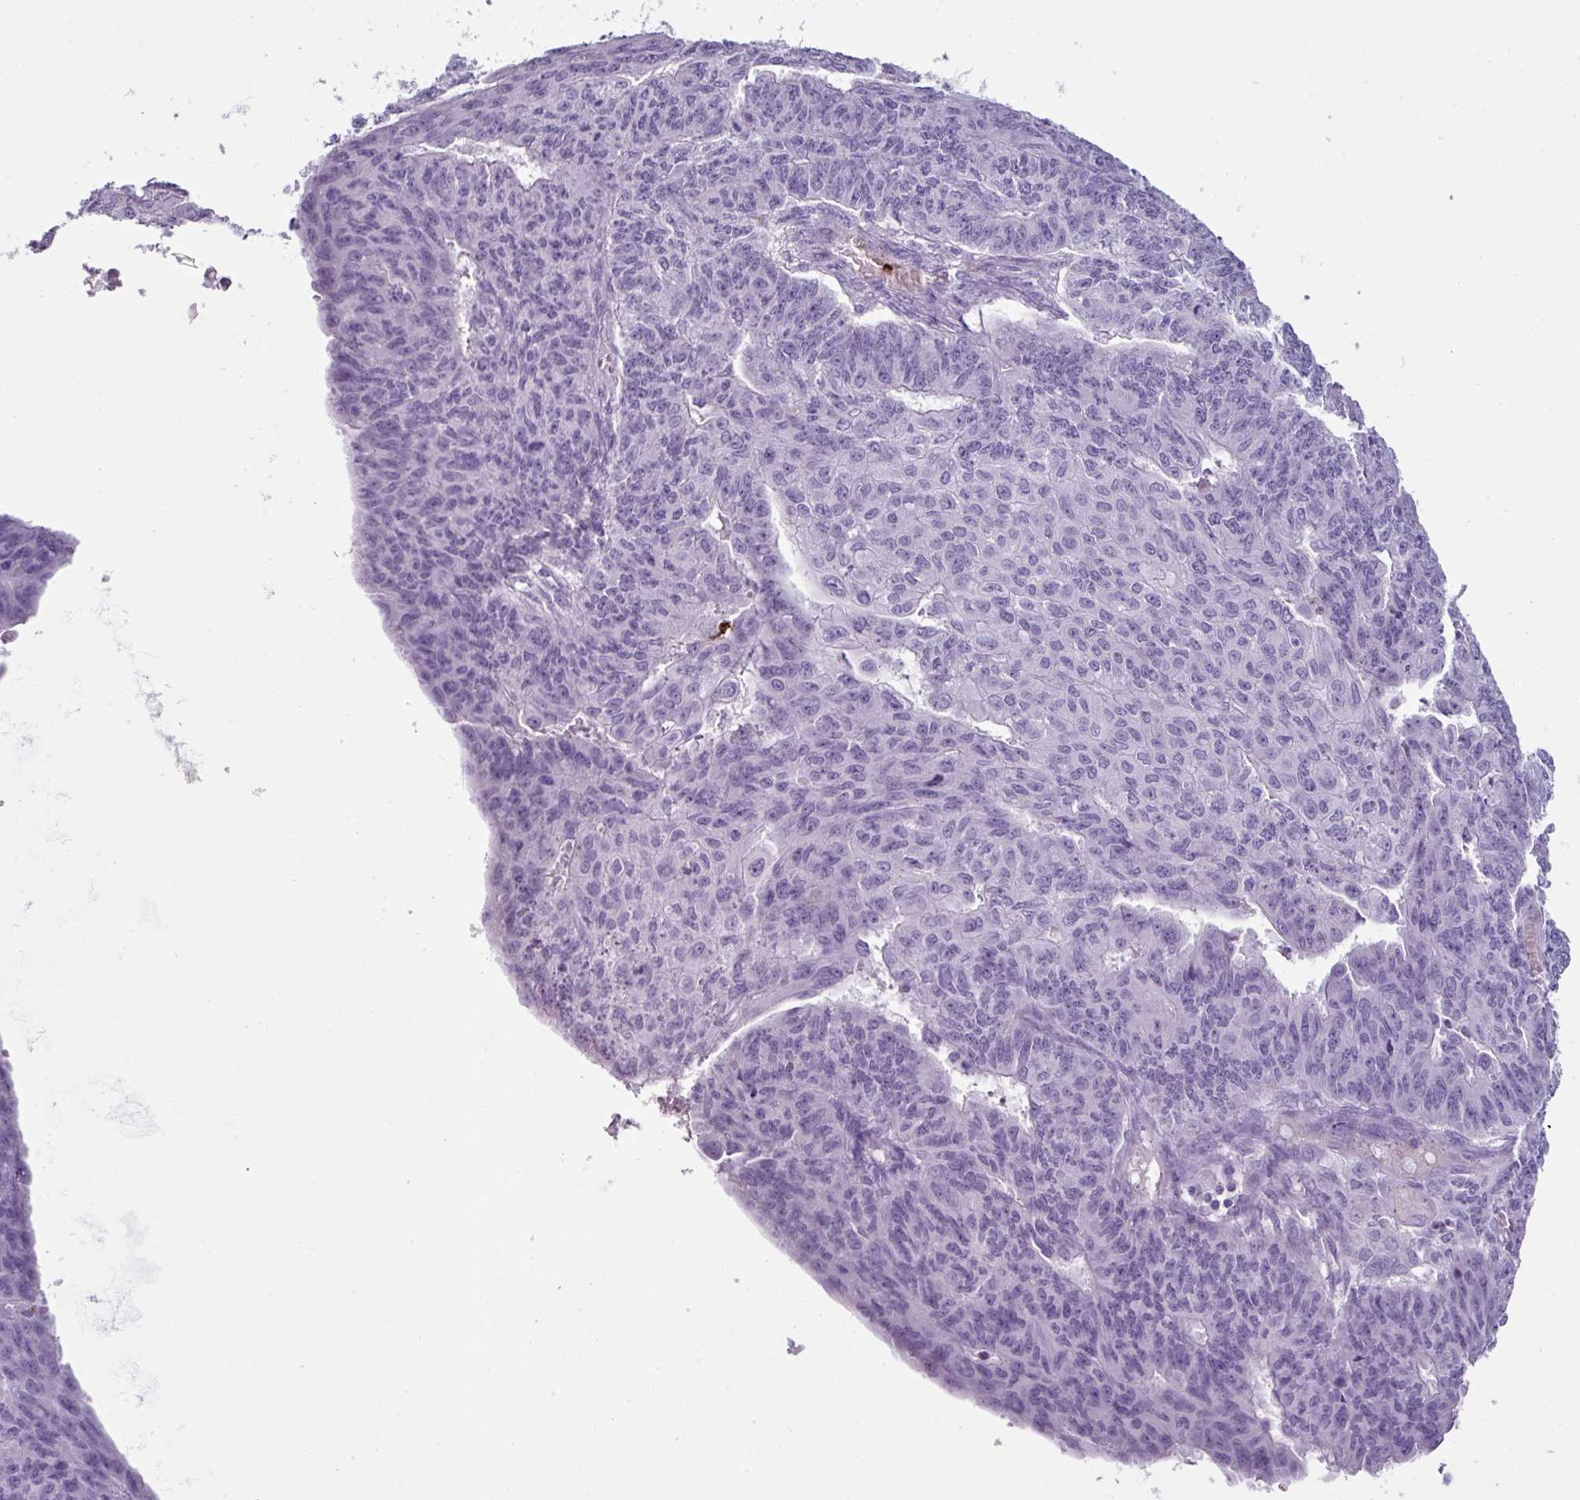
{"staining": {"intensity": "negative", "quantity": "none", "location": "none"}, "tissue": "endometrial cancer", "cell_type": "Tumor cells", "image_type": "cancer", "snomed": [{"axis": "morphology", "description": "Adenocarcinoma, NOS"}, {"axis": "topography", "description": "Endometrium"}], "caption": "This is an IHC micrograph of human endometrial cancer. There is no staining in tumor cells.", "gene": "CTSG", "patient": {"sex": "female", "age": 32}}